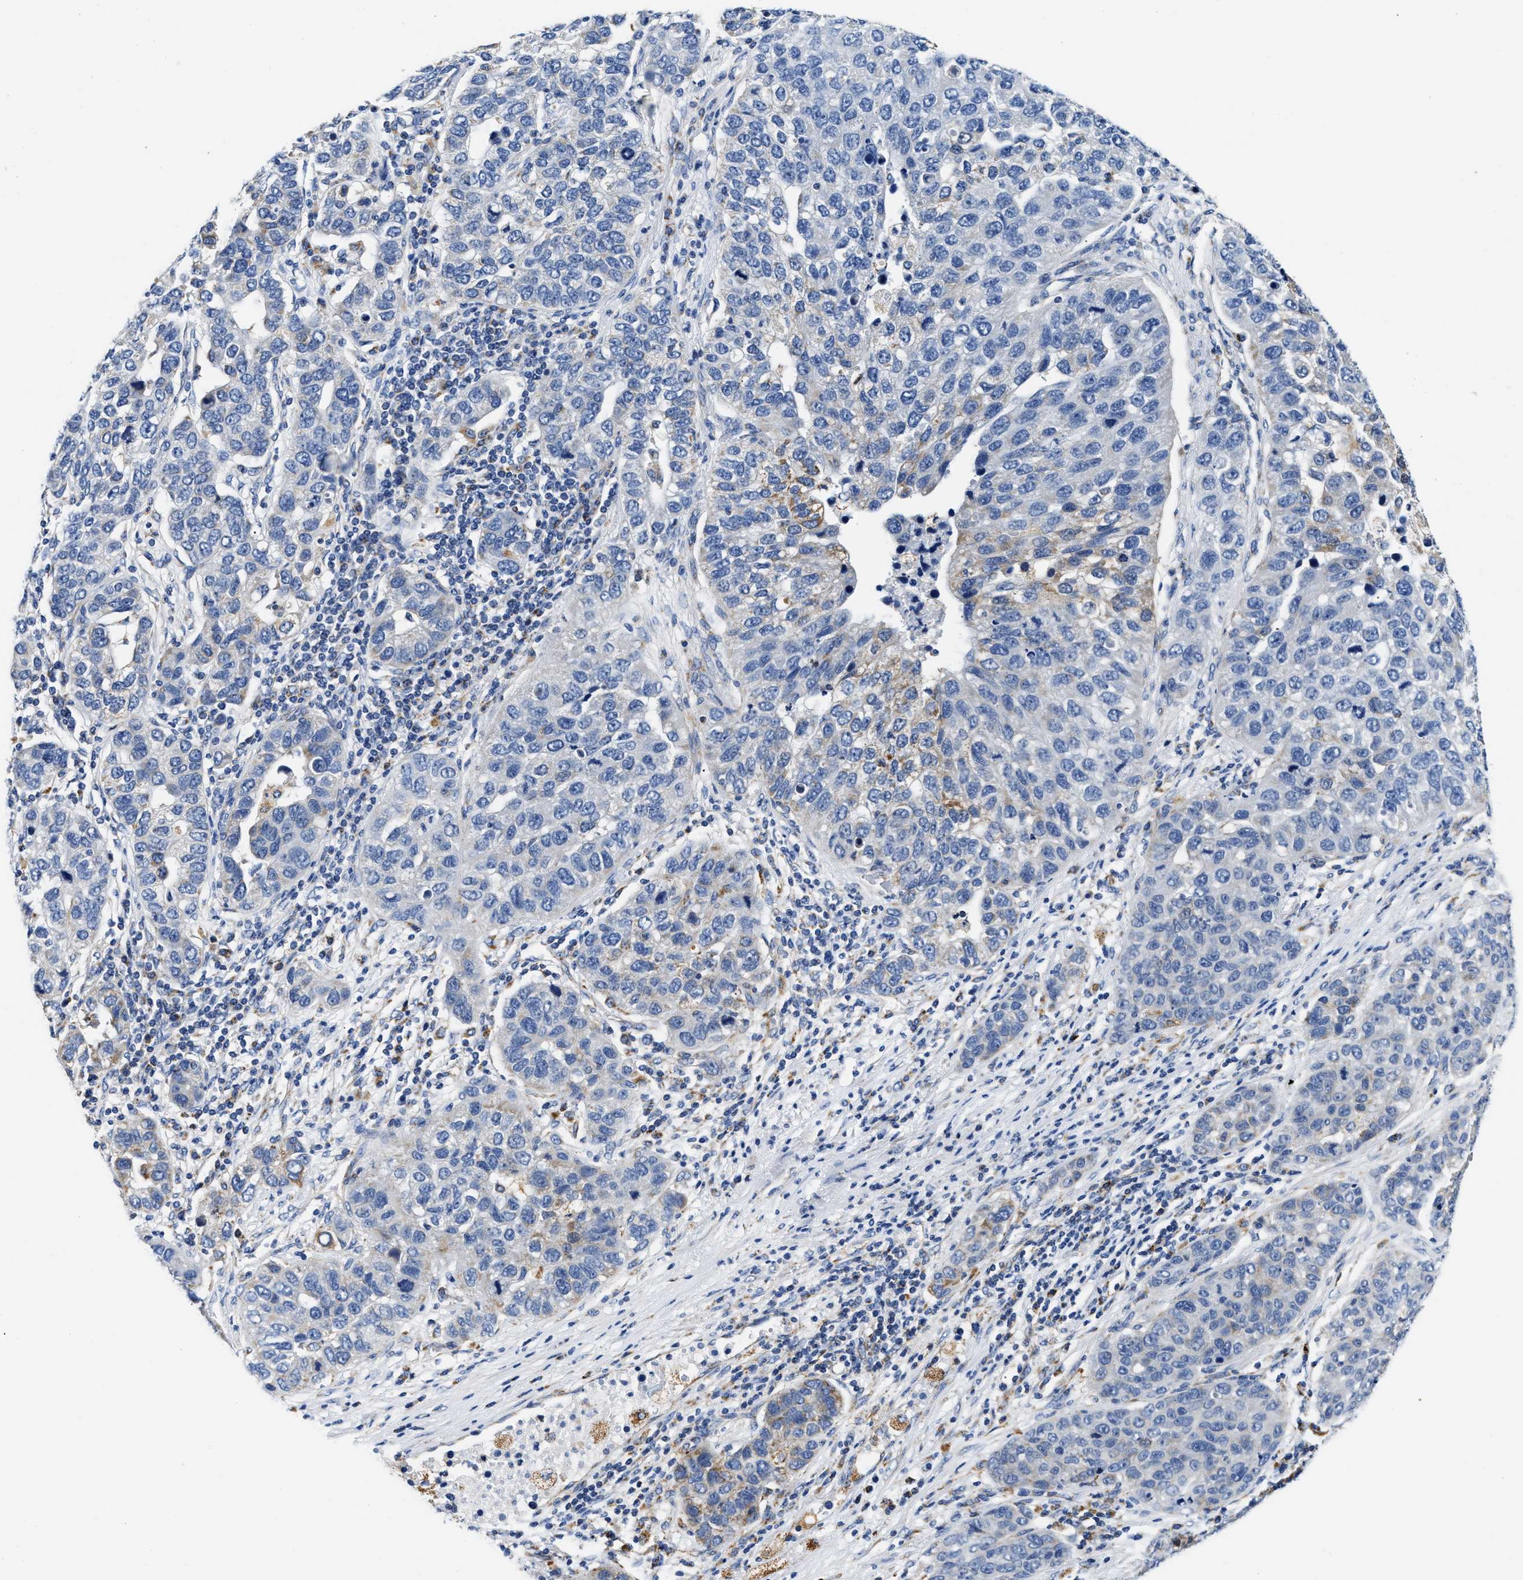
{"staining": {"intensity": "negative", "quantity": "none", "location": "none"}, "tissue": "pancreatic cancer", "cell_type": "Tumor cells", "image_type": "cancer", "snomed": [{"axis": "morphology", "description": "Adenocarcinoma, NOS"}, {"axis": "topography", "description": "Pancreas"}], "caption": "Histopathology image shows no protein expression in tumor cells of adenocarcinoma (pancreatic) tissue. The staining was performed using DAB to visualize the protein expression in brown, while the nuclei were stained in blue with hematoxylin (Magnification: 20x).", "gene": "ACADVL", "patient": {"sex": "female", "age": 61}}